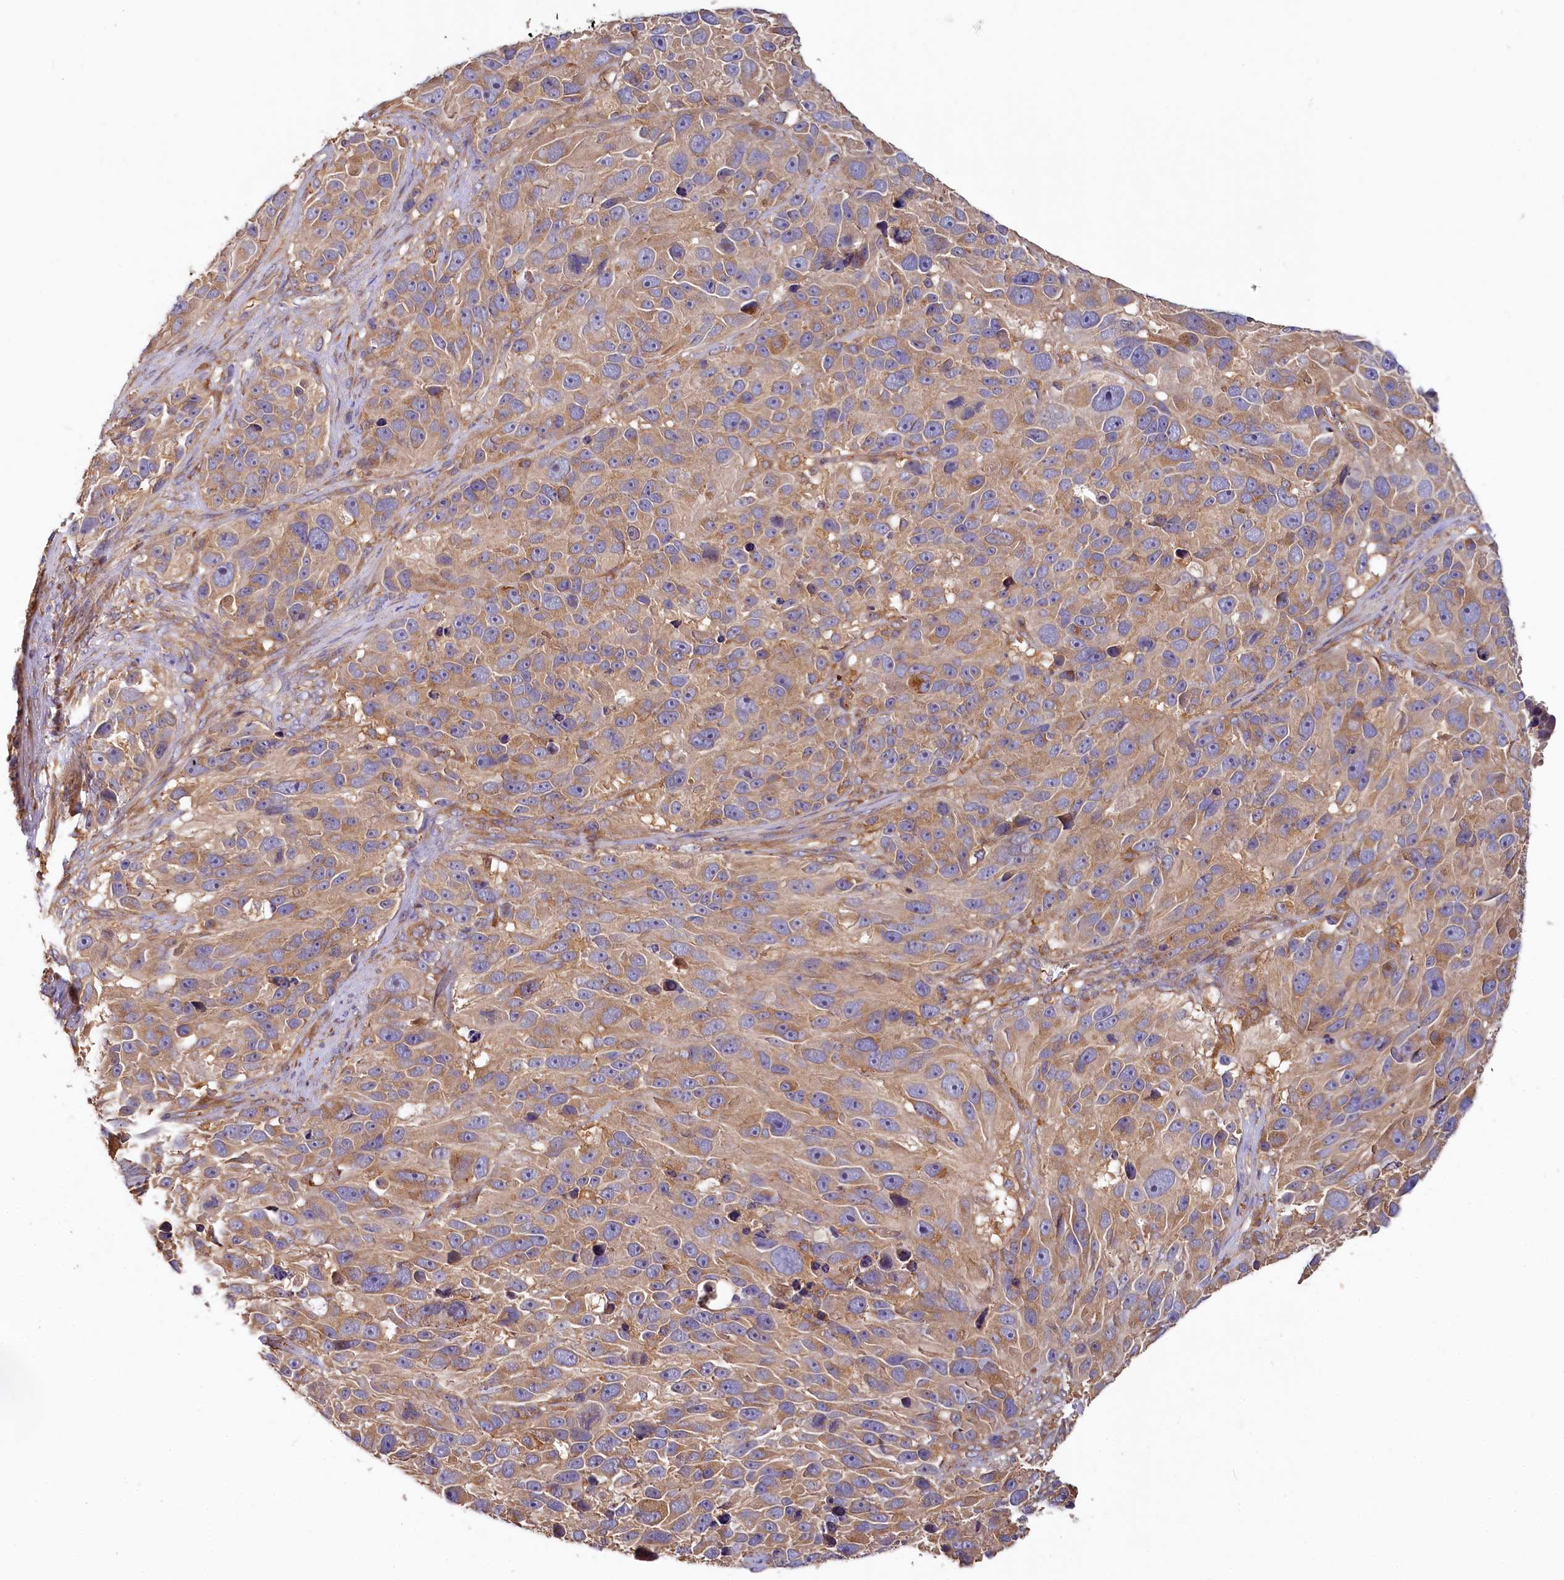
{"staining": {"intensity": "weak", "quantity": ">75%", "location": "cytoplasmic/membranous"}, "tissue": "melanoma", "cell_type": "Tumor cells", "image_type": "cancer", "snomed": [{"axis": "morphology", "description": "Malignant melanoma, NOS"}, {"axis": "topography", "description": "Skin"}], "caption": "Immunohistochemical staining of melanoma demonstrates low levels of weak cytoplasmic/membranous protein positivity in about >75% of tumor cells.", "gene": "PPIP5K1", "patient": {"sex": "male", "age": 84}}